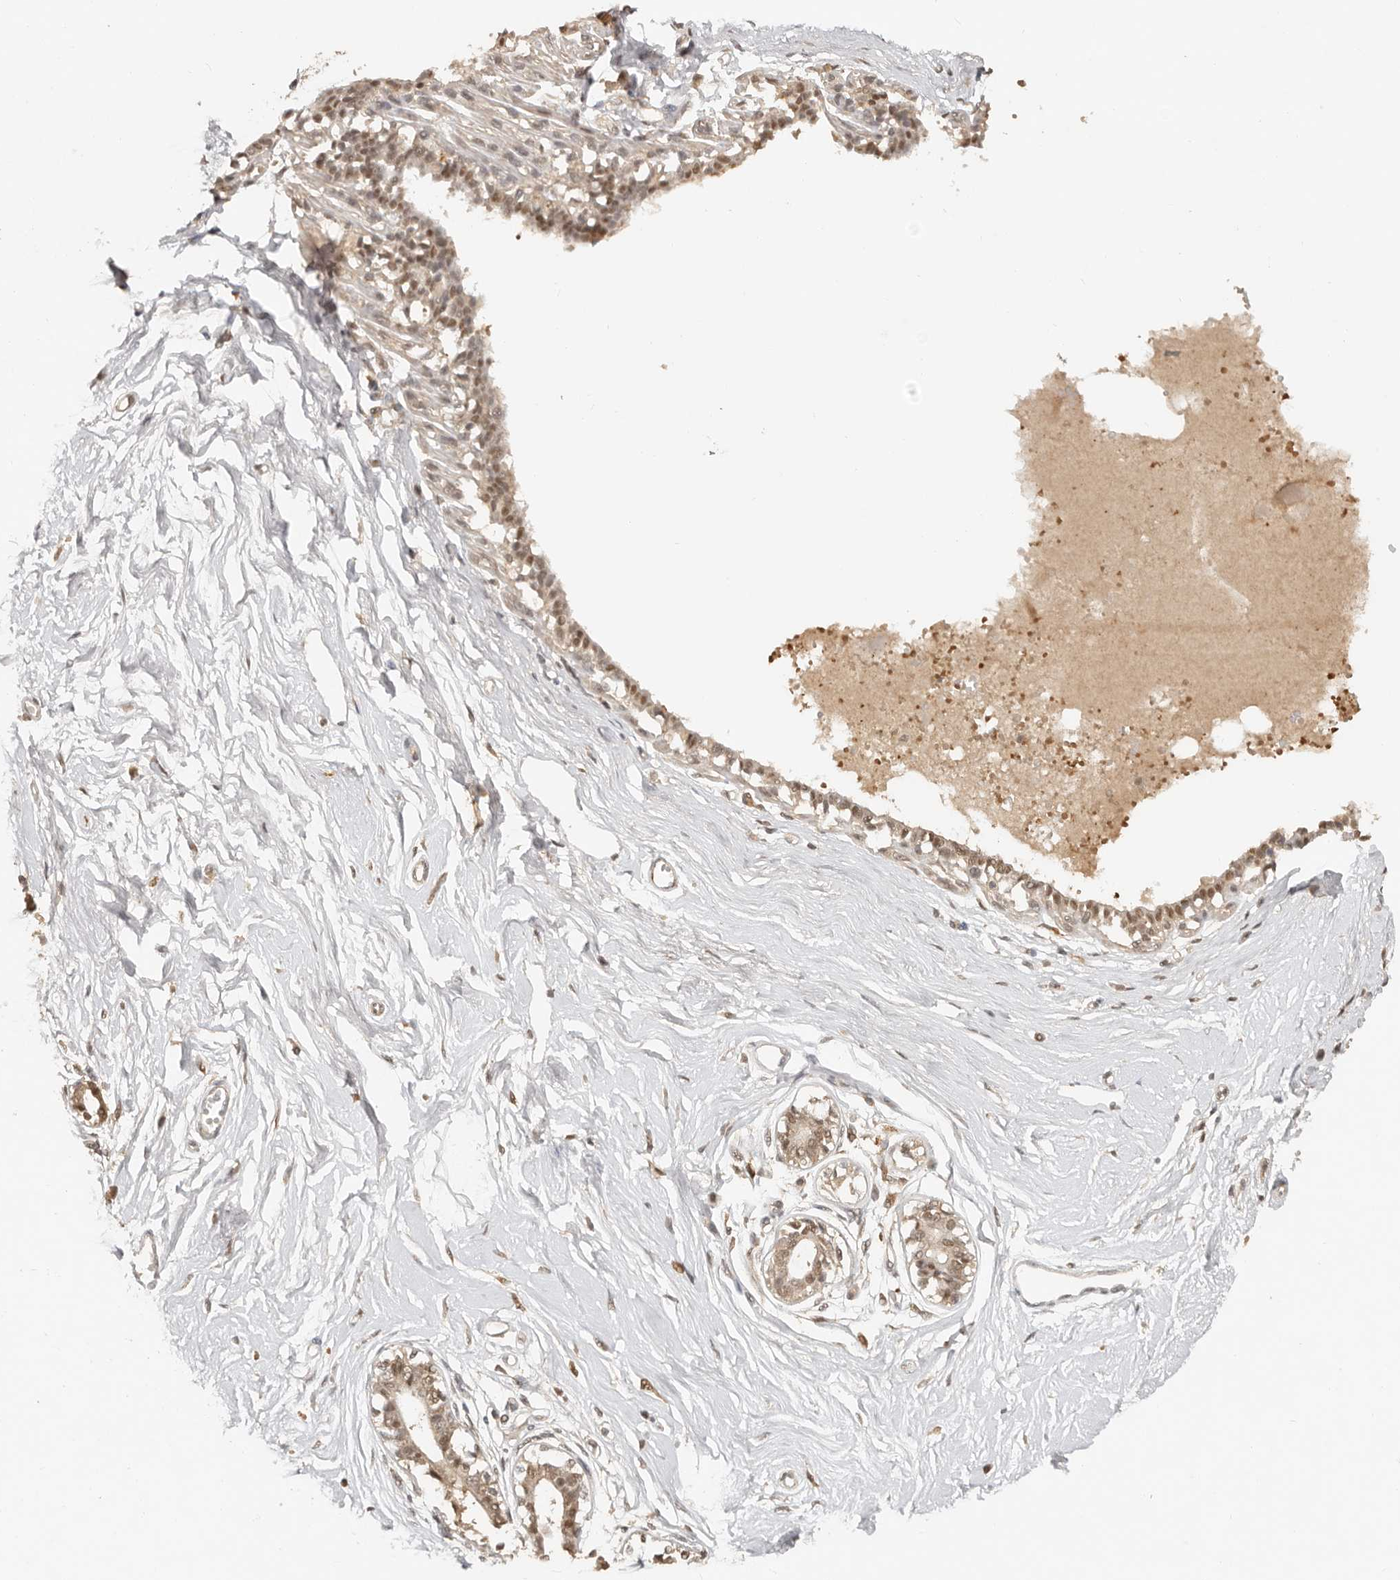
{"staining": {"intensity": "weak", "quantity": "25%-75%", "location": "cytoplasmic/membranous,nuclear"}, "tissue": "breast", "cell_type": "Adipocytes", "image_type": "normal", "snomed": [{"axis": "morphology", "description": "Normal tissue, NOS"}, {"axis": "topography", "description": "Breast"}], "caption": "About 25%-75% of adipocytes in unremarkable human breast reveal weak cytoplasmic/membranous,nuclear protein staining as visualized by brown immunohistochemical staining.", "gene": "PSMA5", "patient": {"sex": "female", "age": 45}}